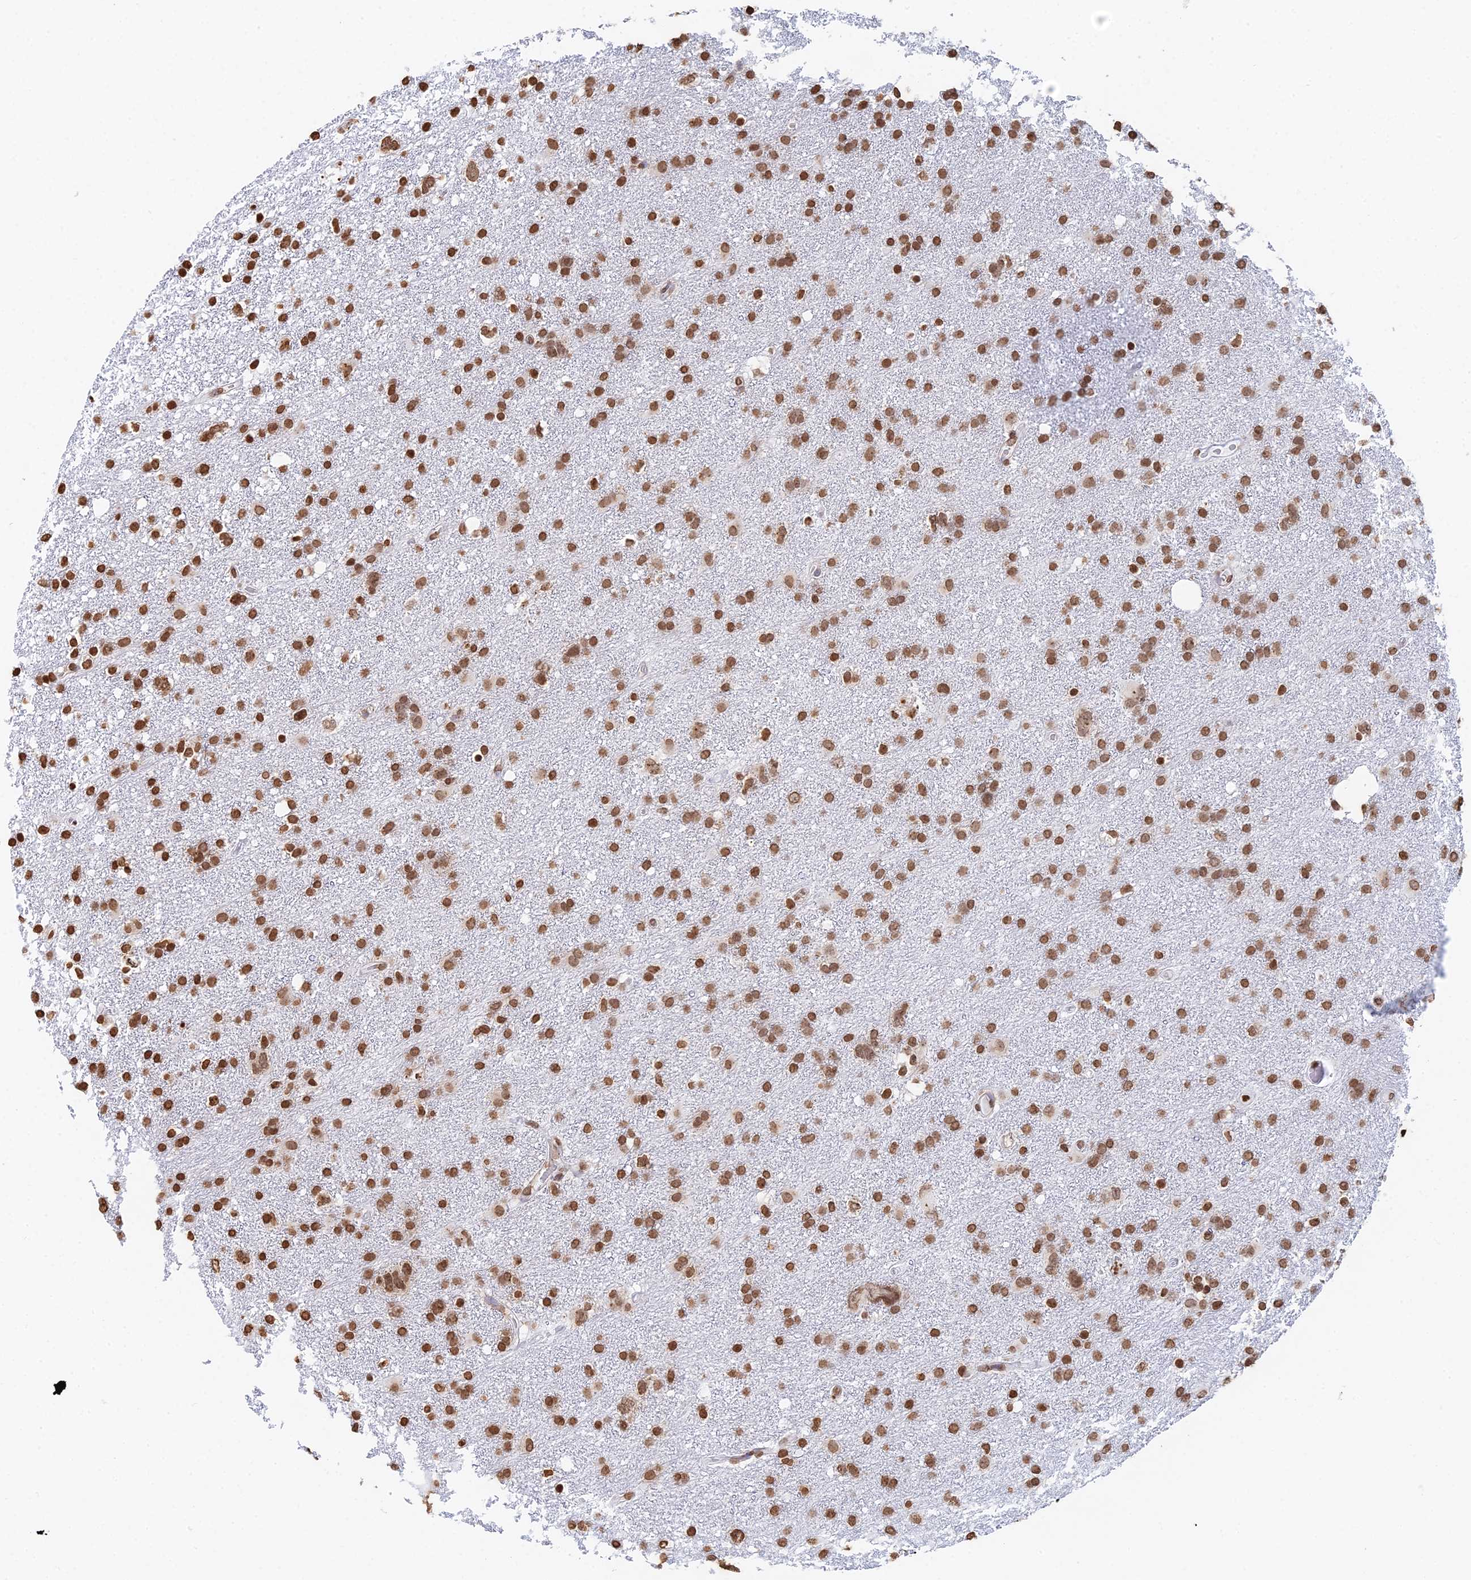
{"staining": {"intensity": "strong", "quantity": ">75%", "location": "nuclear"}, "tissue": "glioma", "cell_type": "Tumor cells", "image_type": "cancer", "snomed": [{"axis": "morphology", "description": "Glioma, malignant, High grade"}, {"axis": "topography", "description": "Brain"}], "caption": "Brown immunohistochemical staining in high-grade glioma (malignant) reveals strong nuclear staining in about >75% of tumor cells.", "gene": "GBP3", "patient": {"sex": "male", "age": 61}}